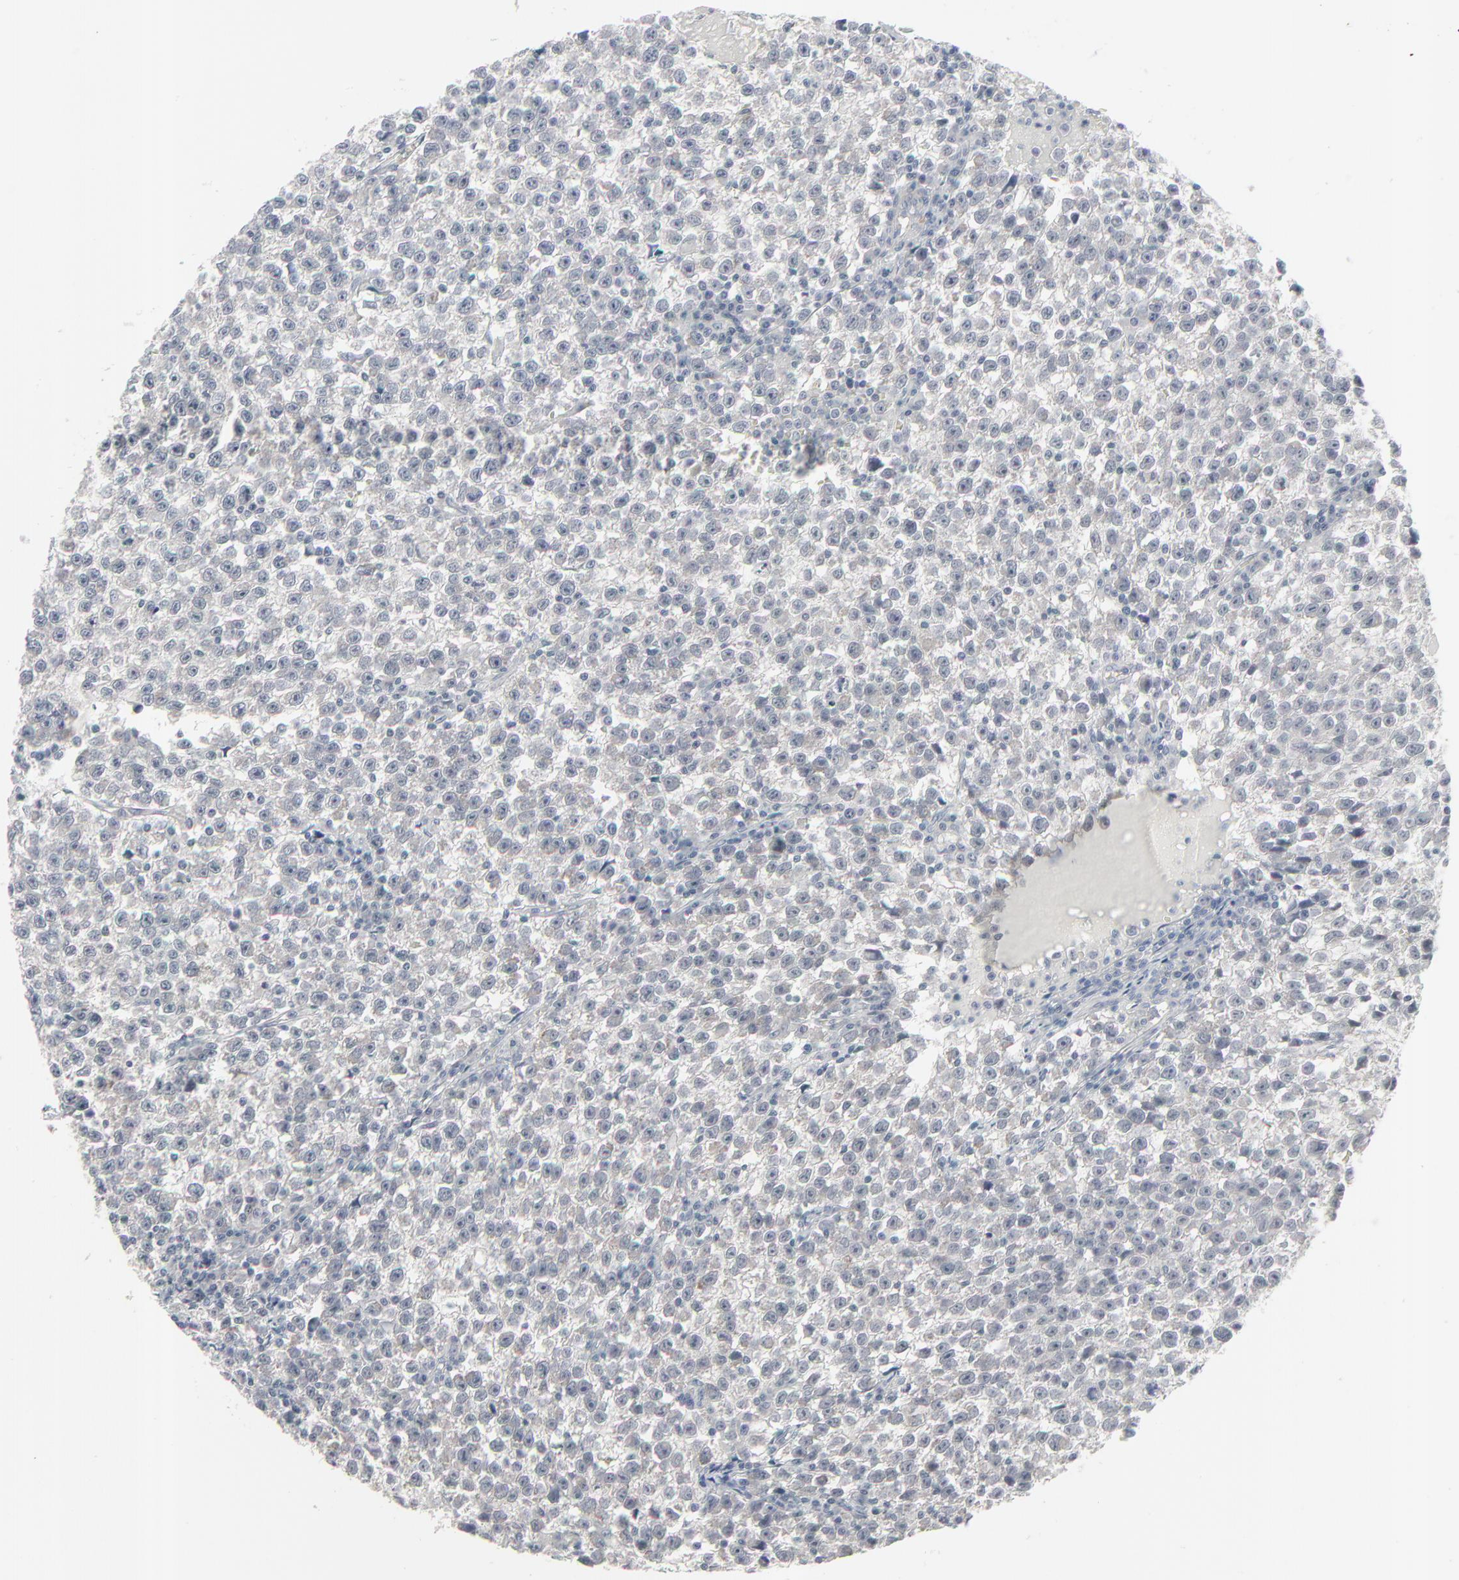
{"staining": {"intensity": "negative", "quantity": "none", "location": "none"}, "tissue": "testis cancer", "cell_type": "Tumor cells", "image_type": "cancer", "snomed": [{"axis": "morphology", "description": "Seminoma, NOS"}, {"axis": "topography", "description": "Testis"}], "caption": "Image shows no significant protein positivity in tumor cells of seminoma (testis).", "gene": "NEUROD1", "patient": {"sex": "male", "age": 35}}